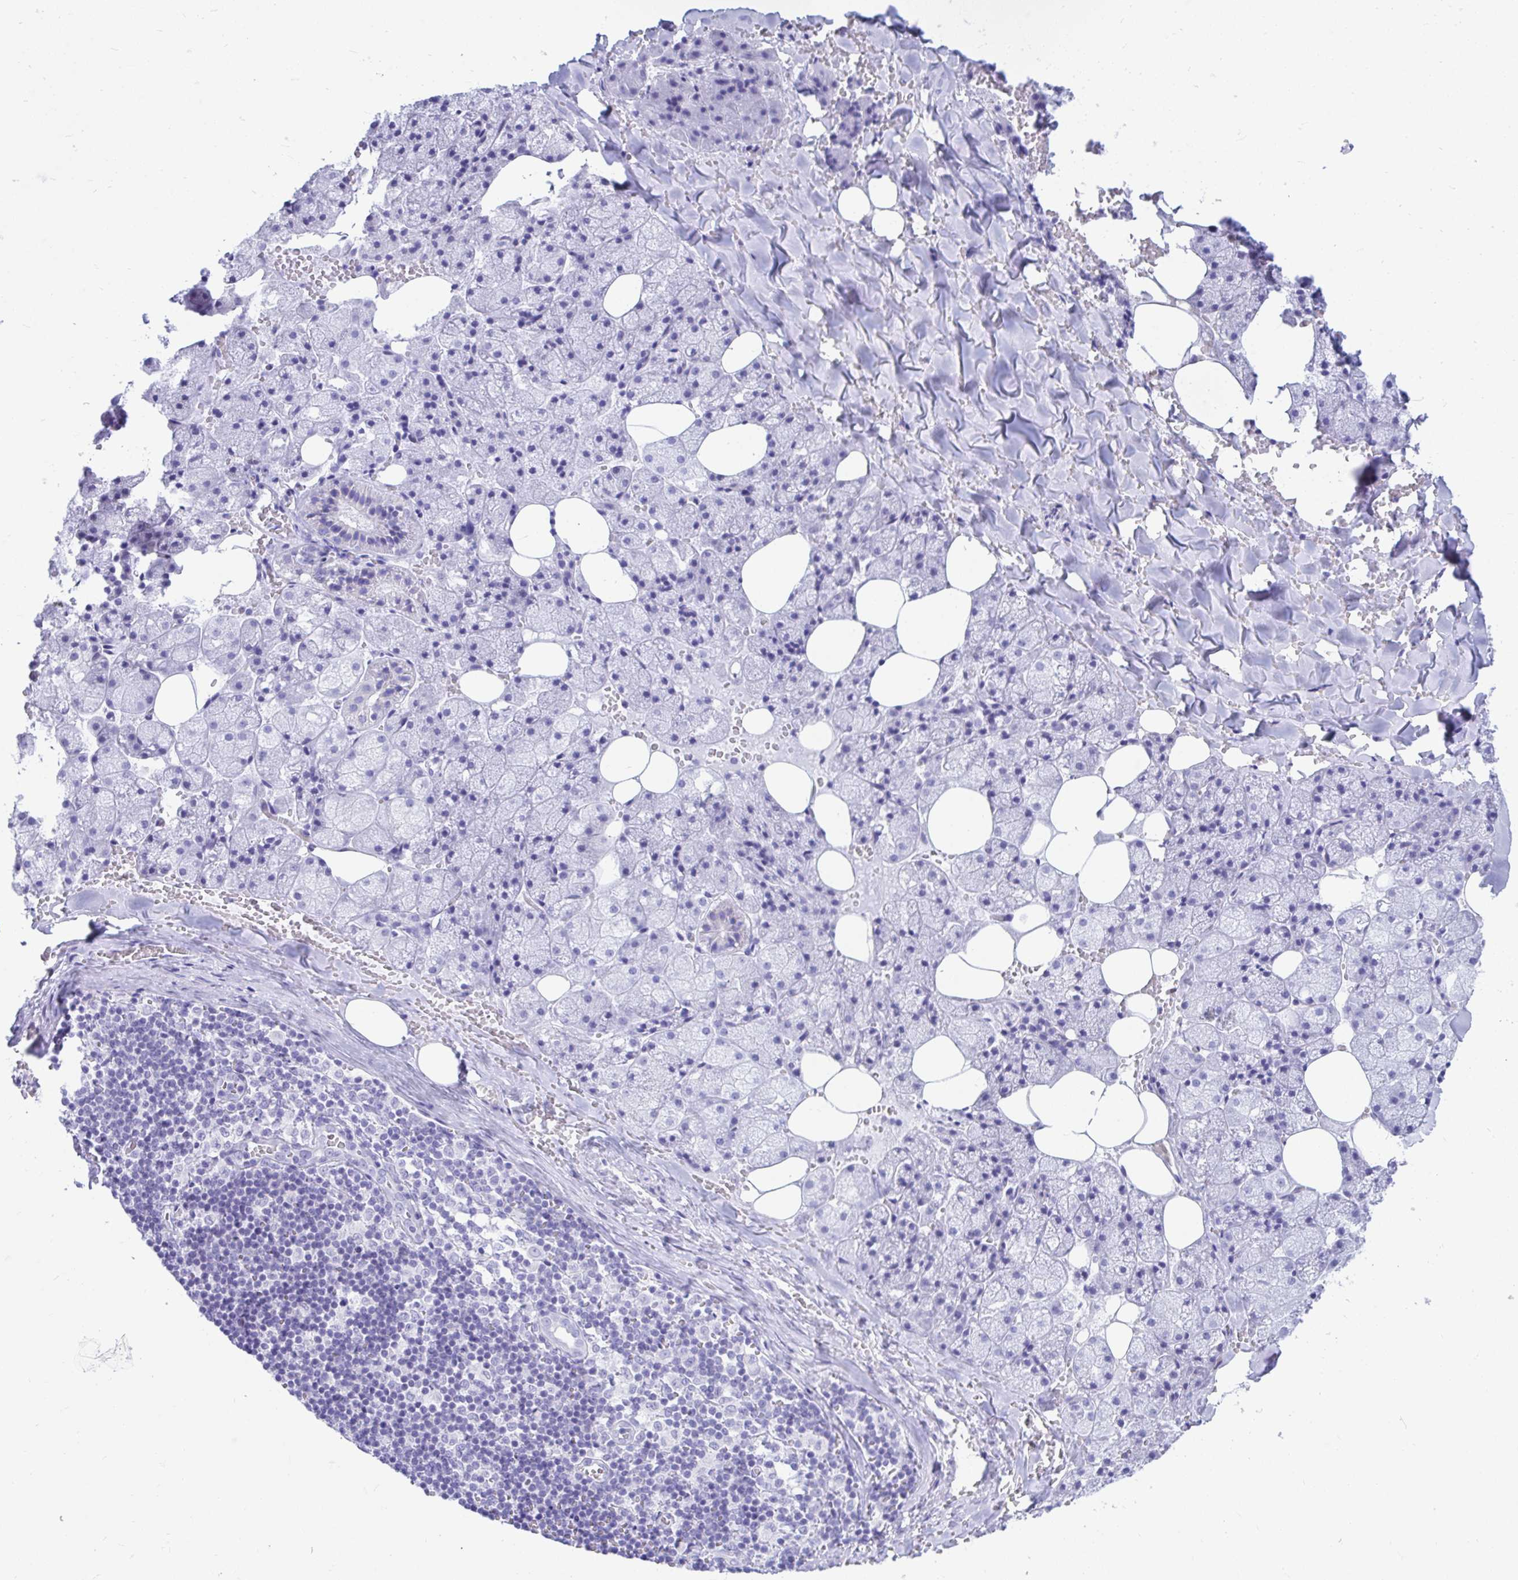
{"staining": {"intensity": "negative", "quantity": "none", "location": "none"}, "tissue": "salivary gland", "cell_type": "Glandular cells", "image_type": "normal", "snomed": [{"axis": "morphology", "description": "Normal tissue, NOS"}, {"axis": "topography", "description": "Salivary gland"}, {"axis": "topography", "description": "Peripheral nerve tissue"}], "caption": "Immunohistochemistry (IHC) of unremarkable human salivary gland displays no positivity in glandular cells.", "gene": "SHISA8", "patient": {"sex": "male", "age": 38}}